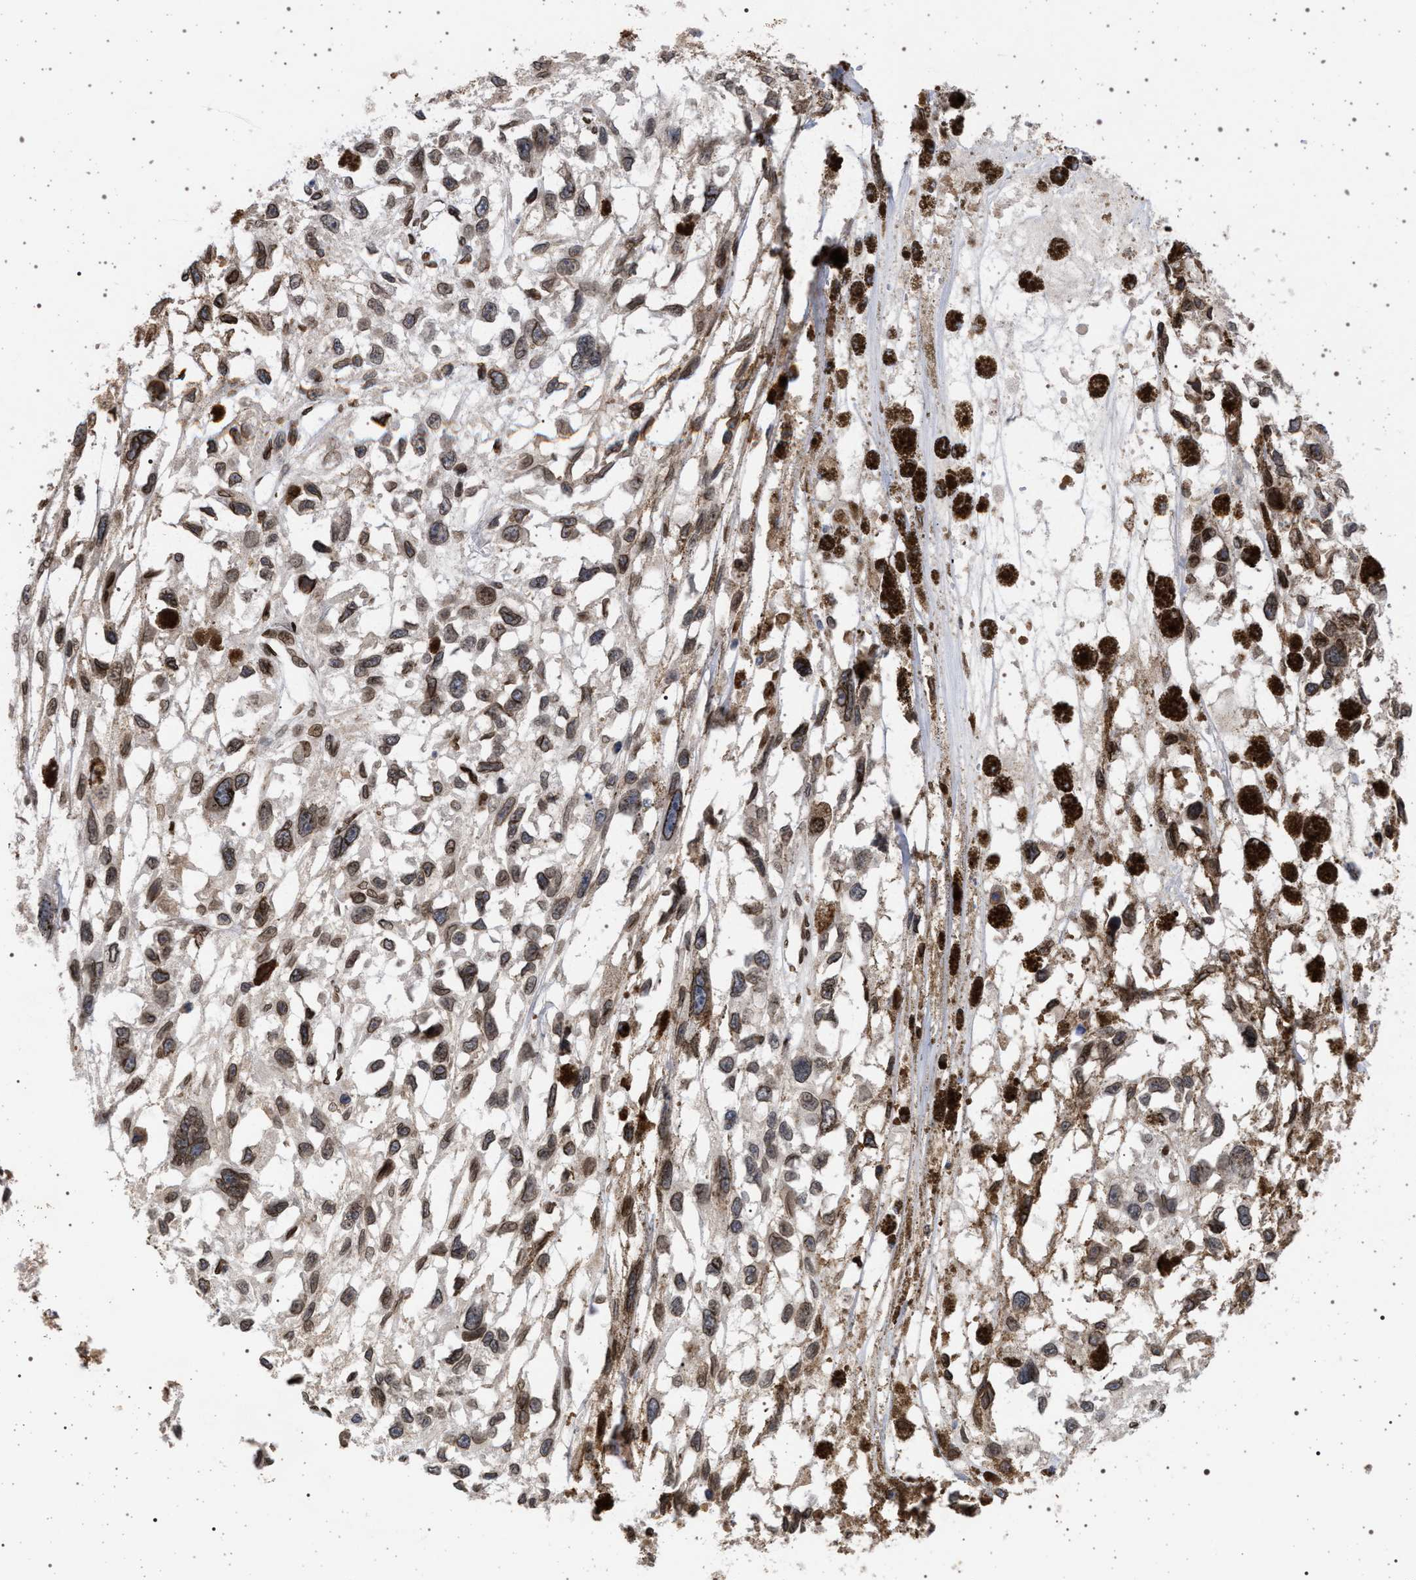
{"staining": {"intensity": "moderate", "quantity": ">75%", "location": "cytoplasmic/membranous,nuclear"}, "tissue": "melanoma", "cell_type": "Tumor cells", "image_type": "cancer", "snomed": [{"axis": "morphology", "description": "Malignant melanoma, Metastatic site"}, {"axis": "topography", "description": "Lymph node"}], "caption": "Protein staining reveals moderate cytoplasmic/membranous and nuclear staining in approximately >75% of tumor cells in malignant melanoma (metastatic site). (Stains: DAB in brown, nuclei in blue, Microscopy: brightfield microscopy at high magnification).", "gene": "ING2", "patient": {"sex": "male", "age": 59}}